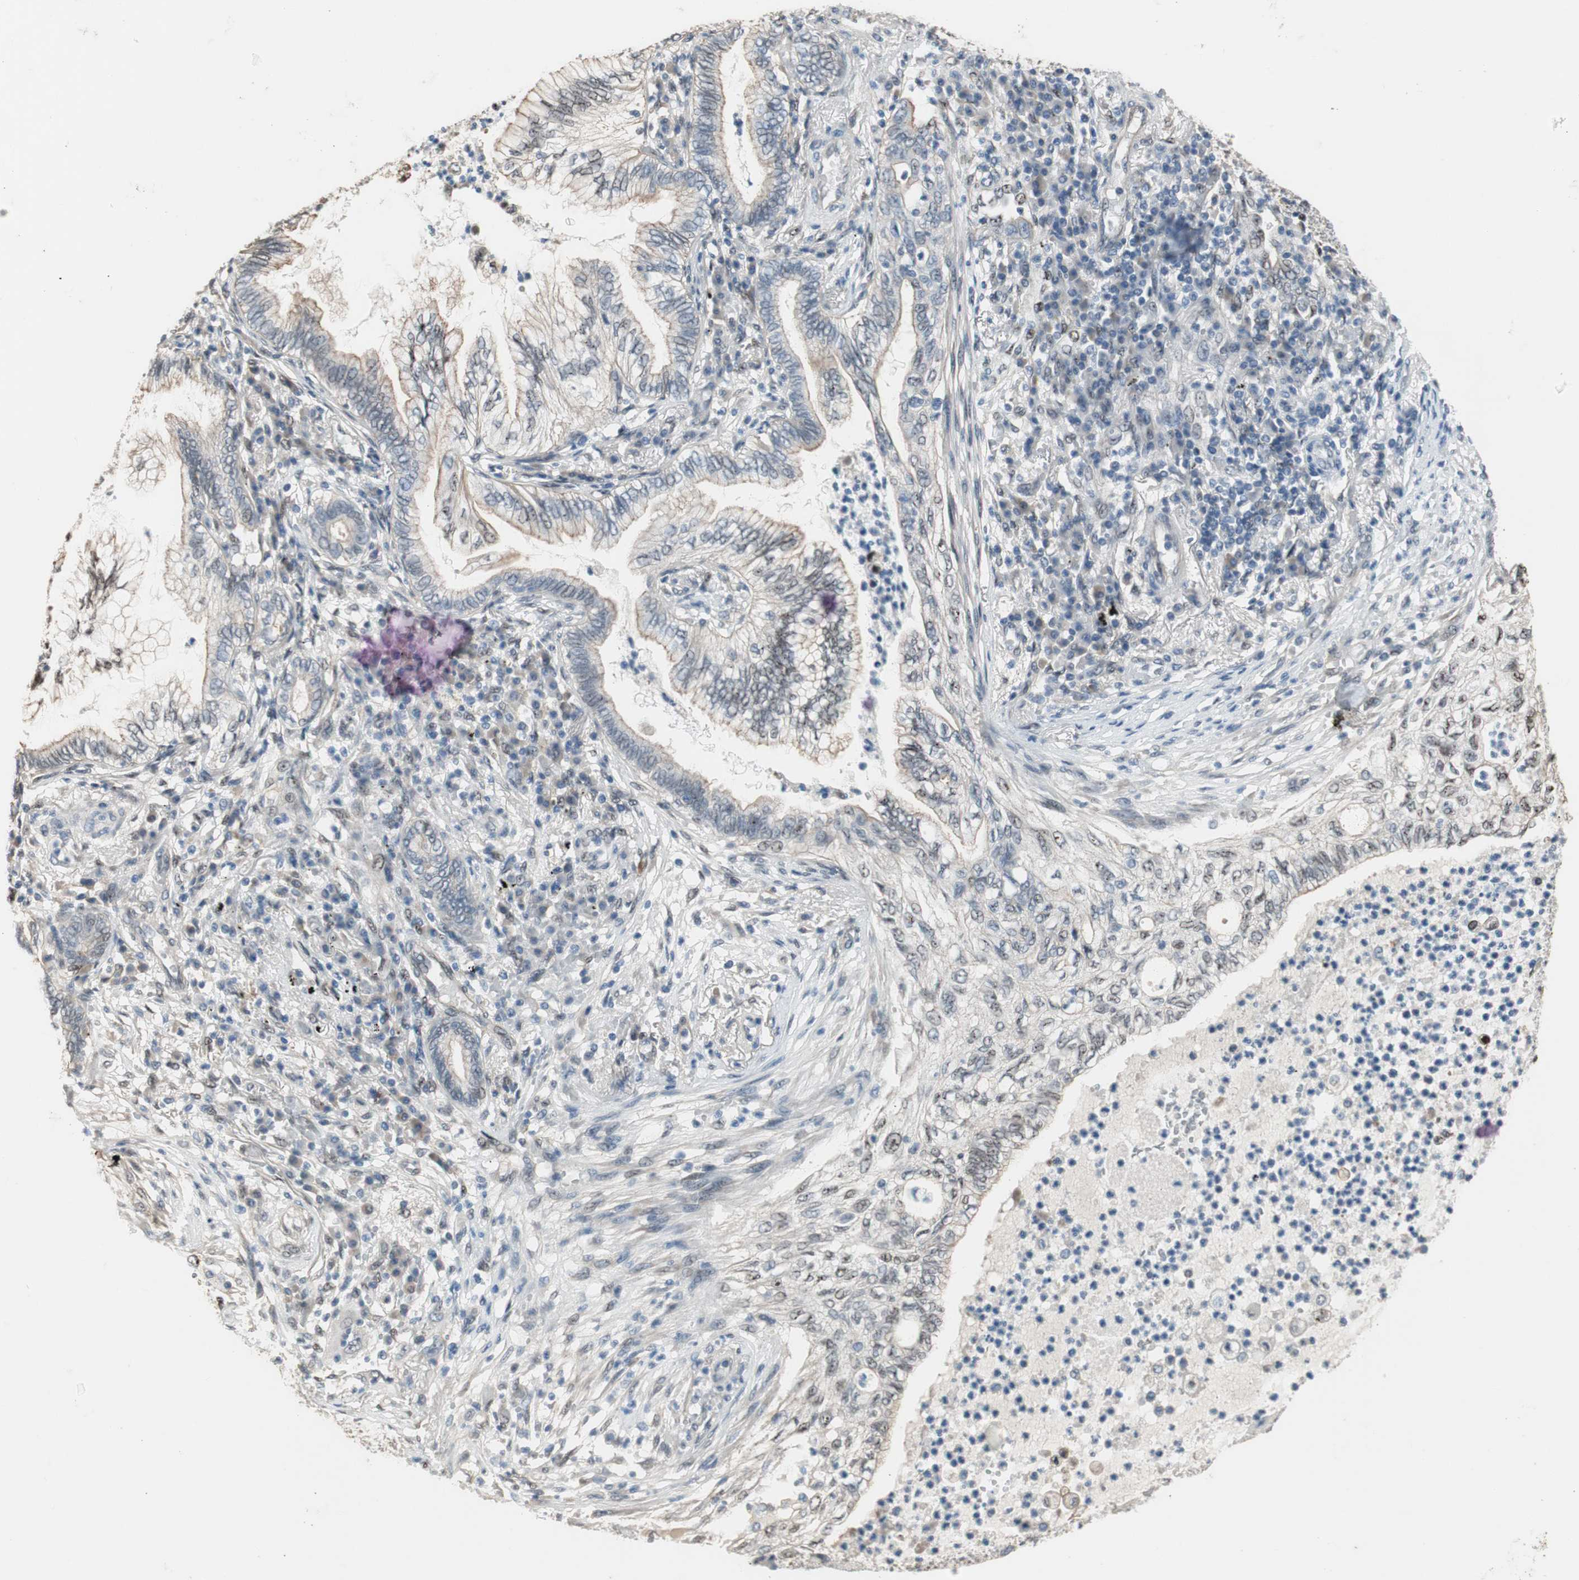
{"staining": {"intensity": "weak", "quantity": "25%-75%", "location": "cytoplasmic/membranous"}, "tissue": "lung cancer", "cell_type": "Tumor cells", "image_type": "cancer", "snomed": [{"axis": "morphology", "description": "Normal tissue, NOS"}, {"axis": "morphology", "description": "Adenocarcinoma, NOS"}, {"axis": "topography", "description": "Bronchus"}, {"axis": "topography", "description": "Lung"}], "caption": "Immunohistochemical staining of human lung cancer shows low levels of weak cytoplasmic/membranous protein staining in about 25%-75% of tumor cells.", "gene": "PML", "patient": {"sex": "female", "age": 70}}